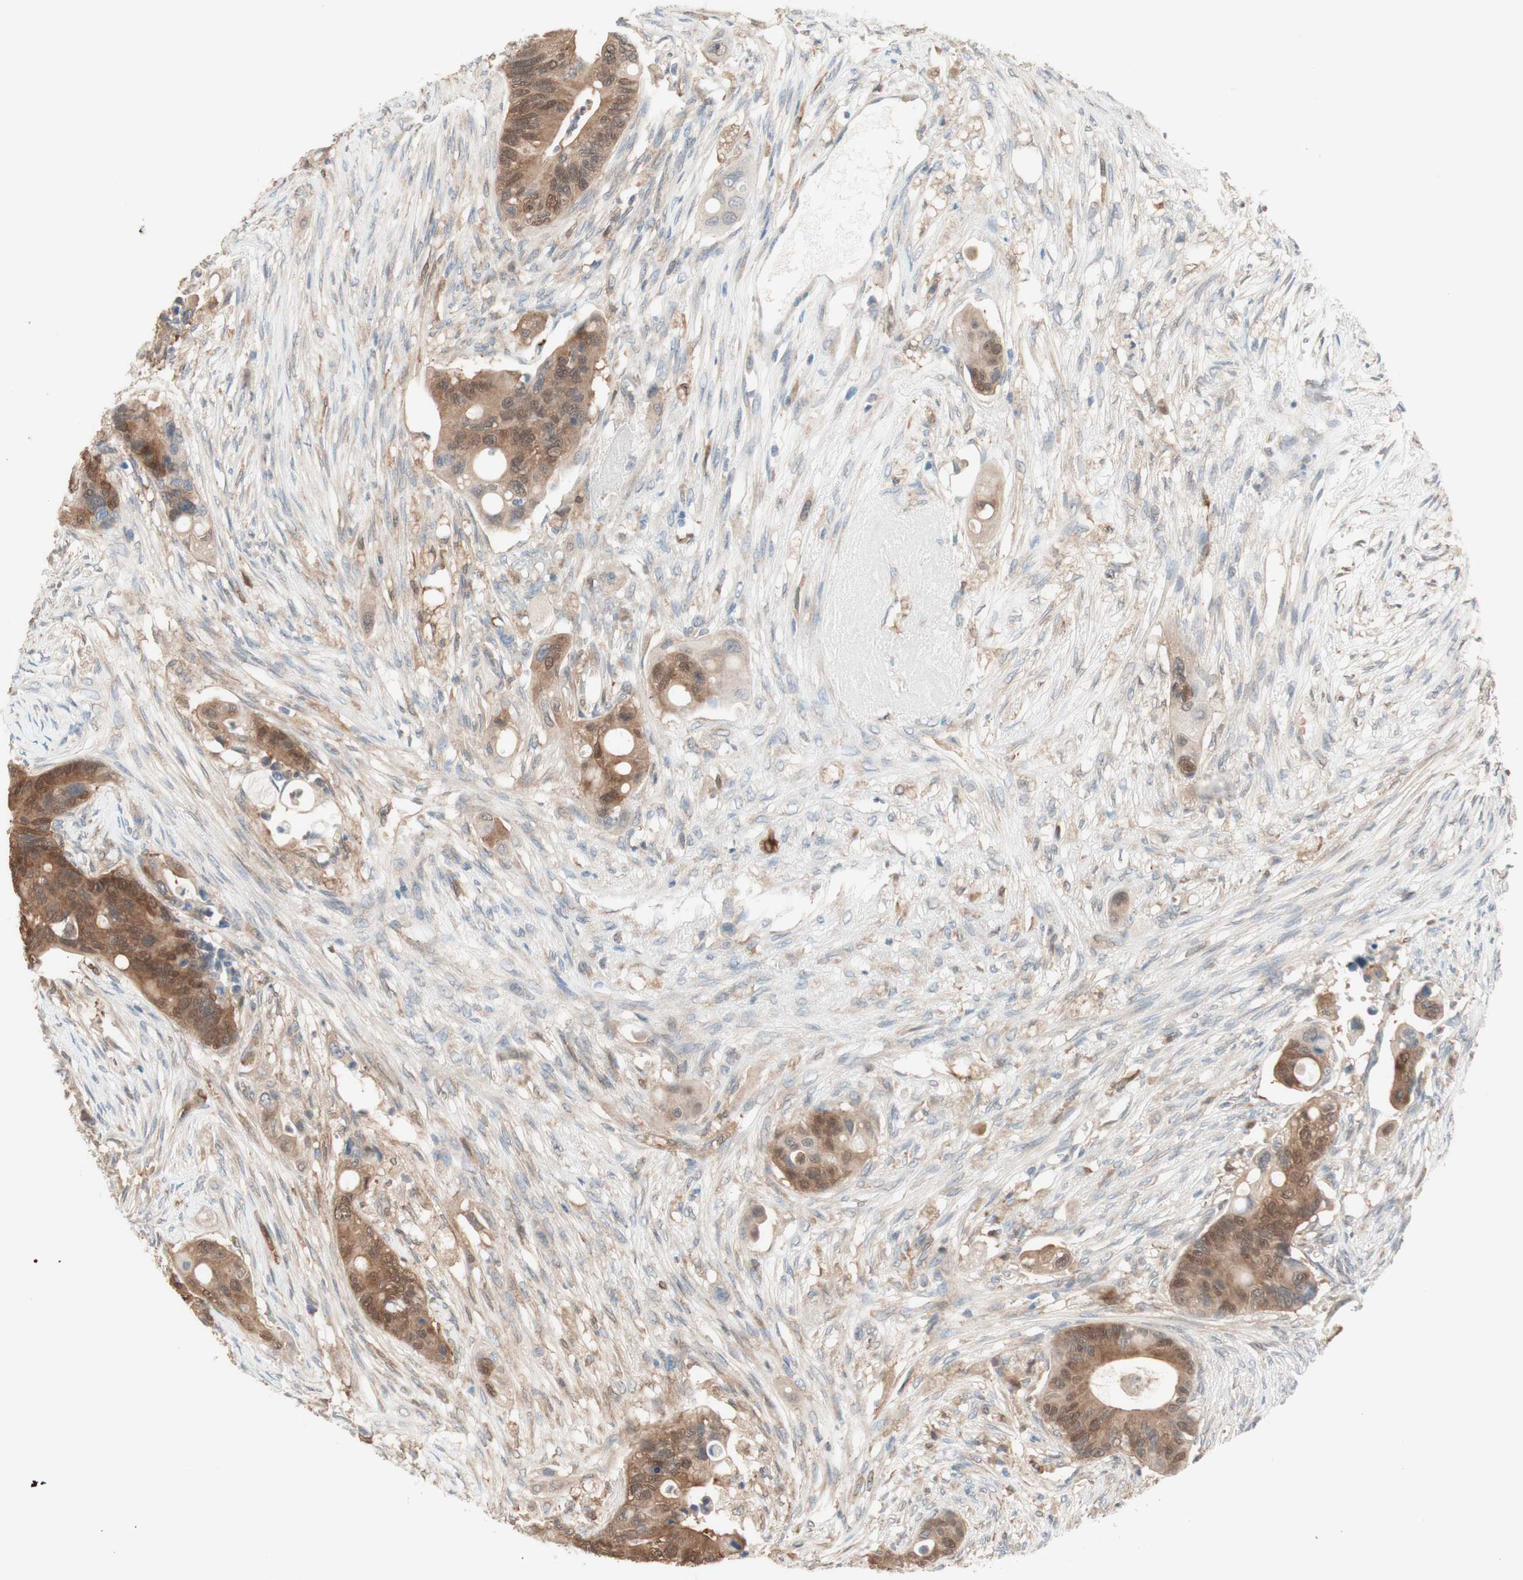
{"staining": {"intensity": "moderate", "quantity": ">75%", "location": "cytoplasmic/membranous"}, "tissue": "colorectal cancer", "cell_type": "Tumor cells", "image_type": "cancer", "snomed": [{"axis": "morphology", "description": "Adenocarcinoma, NOS"}, {"axis": "topography", "description": "Colon"}], "caption": "A photomicrograph of human colorectal adenocarcinoma stained for a protein exhibits moderate cytoplasmic/membranous brown staining in tumor cells.", "gene": "COMT", "patient": {"sex": "female", "age": 57}}